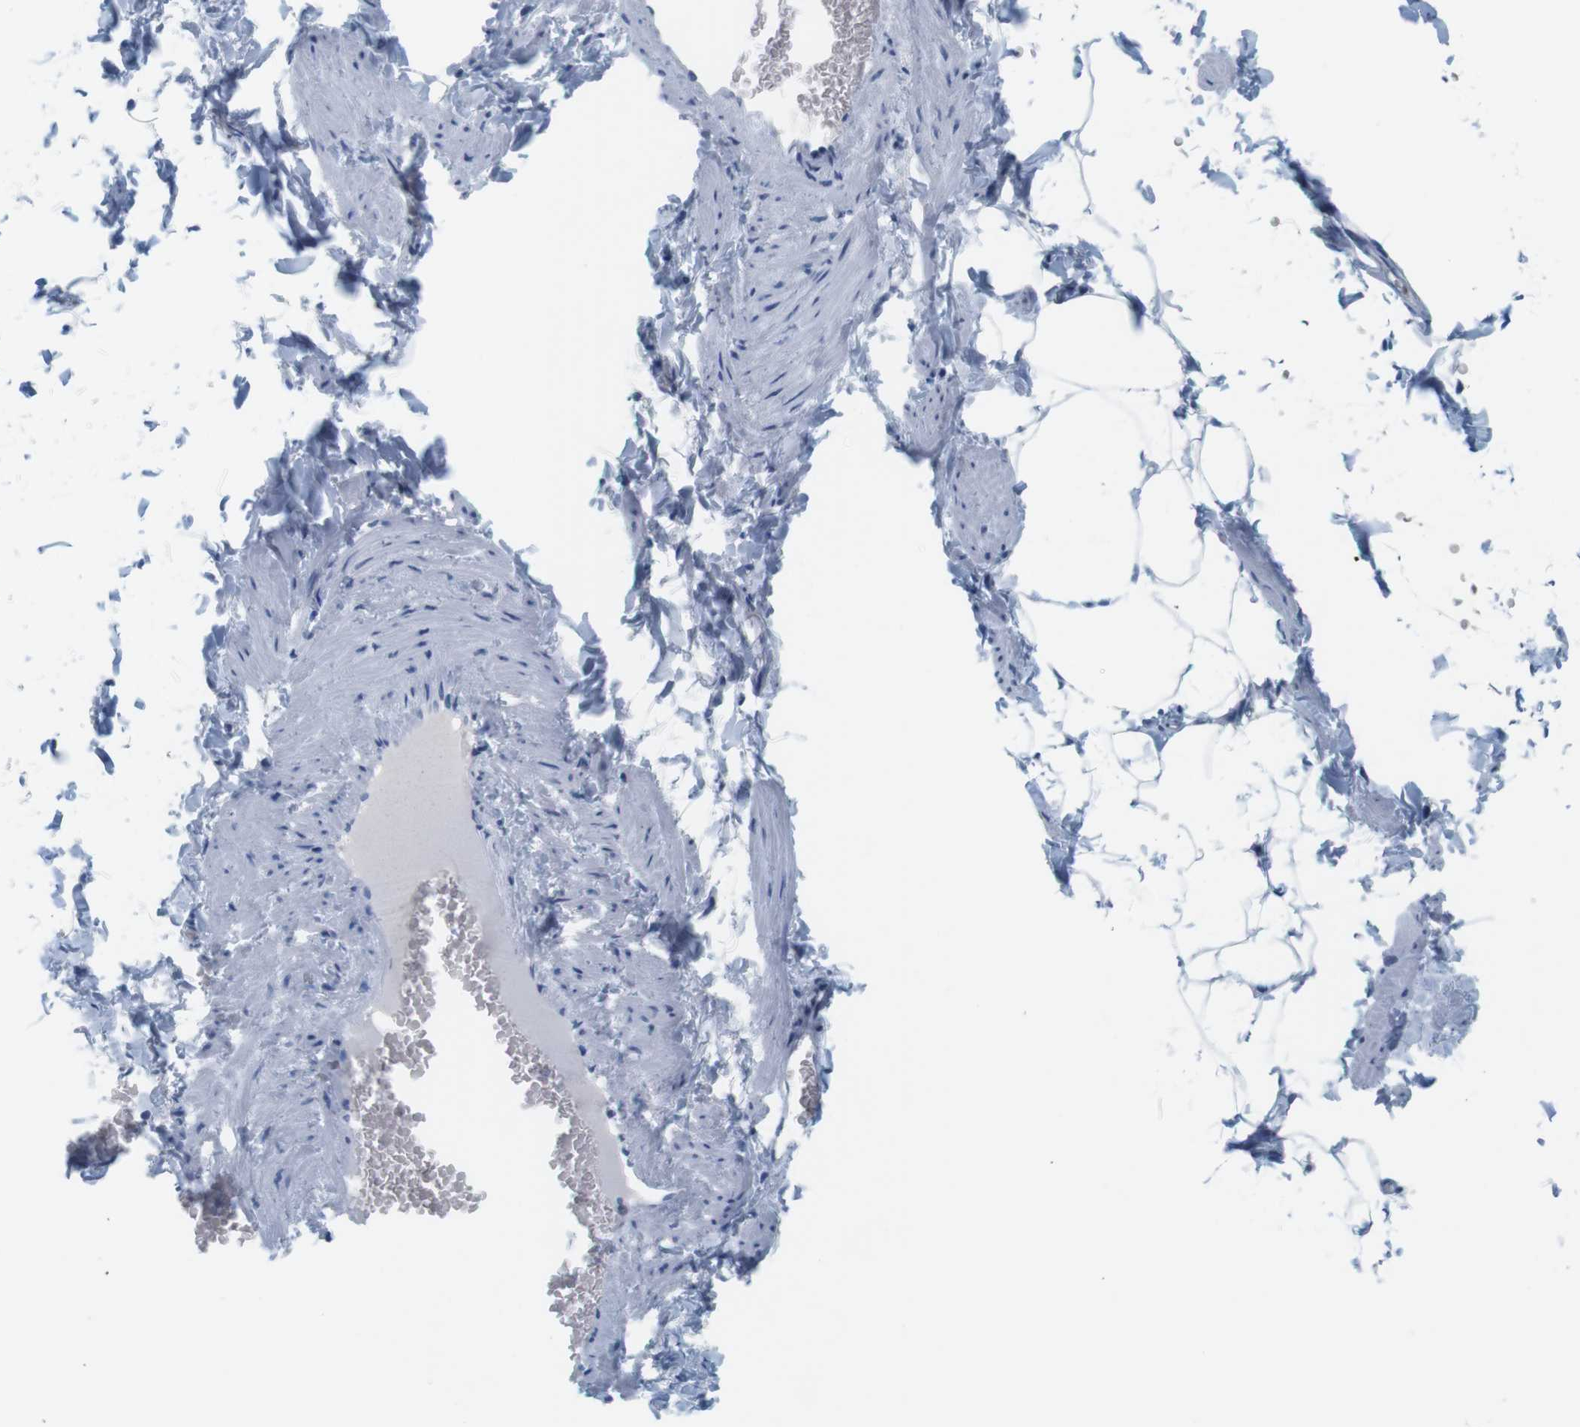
{"staining": {"intensity": "negative", "quantity": "none", "location": "none"}, "tissue": "adipose tissue", "cell_type": "Adipocytes", "image_type": "normal", "snomed": [{"axis": "morphology", "description": "Normal tissue, NOS"}, {"axis": "topography", "description": "Vascular tissue"}], "caption": "Immunohistochemistry of benign human adipose tissue reveals no expression in adipocytes.", "gene": "CYP2C9", "patient": {"sex": "male", "age": 41}}